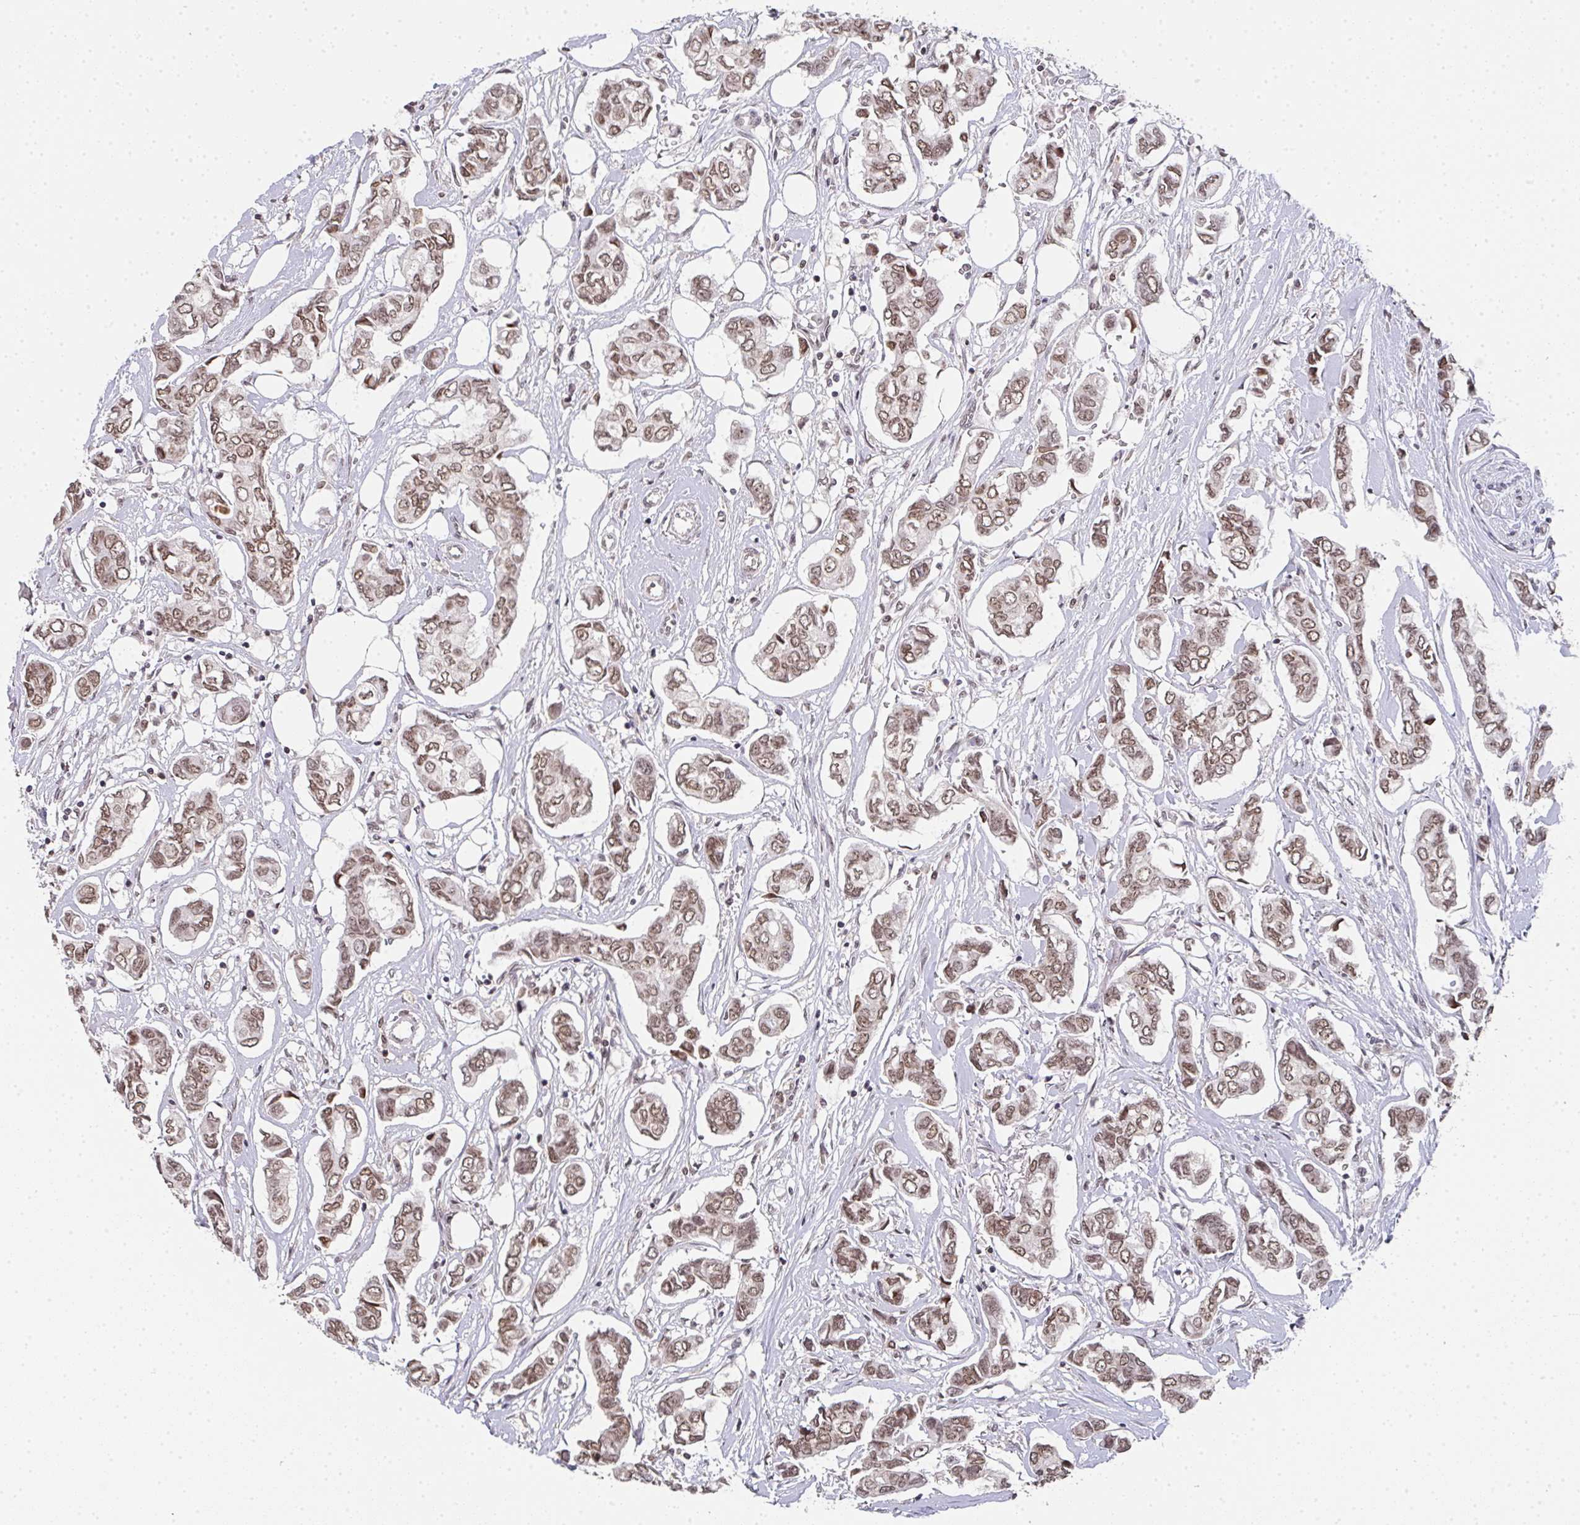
{"staining": {"intensity": "moderate", "quantity": ">75%", "location": "nuclear"}, "tissue": "breast cancer", "cell_type": "Tumor cells", "image_type": "cancer", "snomed": [{"axis": "morphology", "description": "Duct carcinoma"}, {"axis": "topography", "description": "Breast"}], "caption": "Immunohistochemistry (DAB) staining of breast cancer (intraductal carcinoma) exhibits moderate nuclear protein positivity in about >75% of tumor cells. (DAB IHC with brightfield microscopy, high magnification).", "gene": "DKC1", "patient": {"sex": "female", "age": 73}}